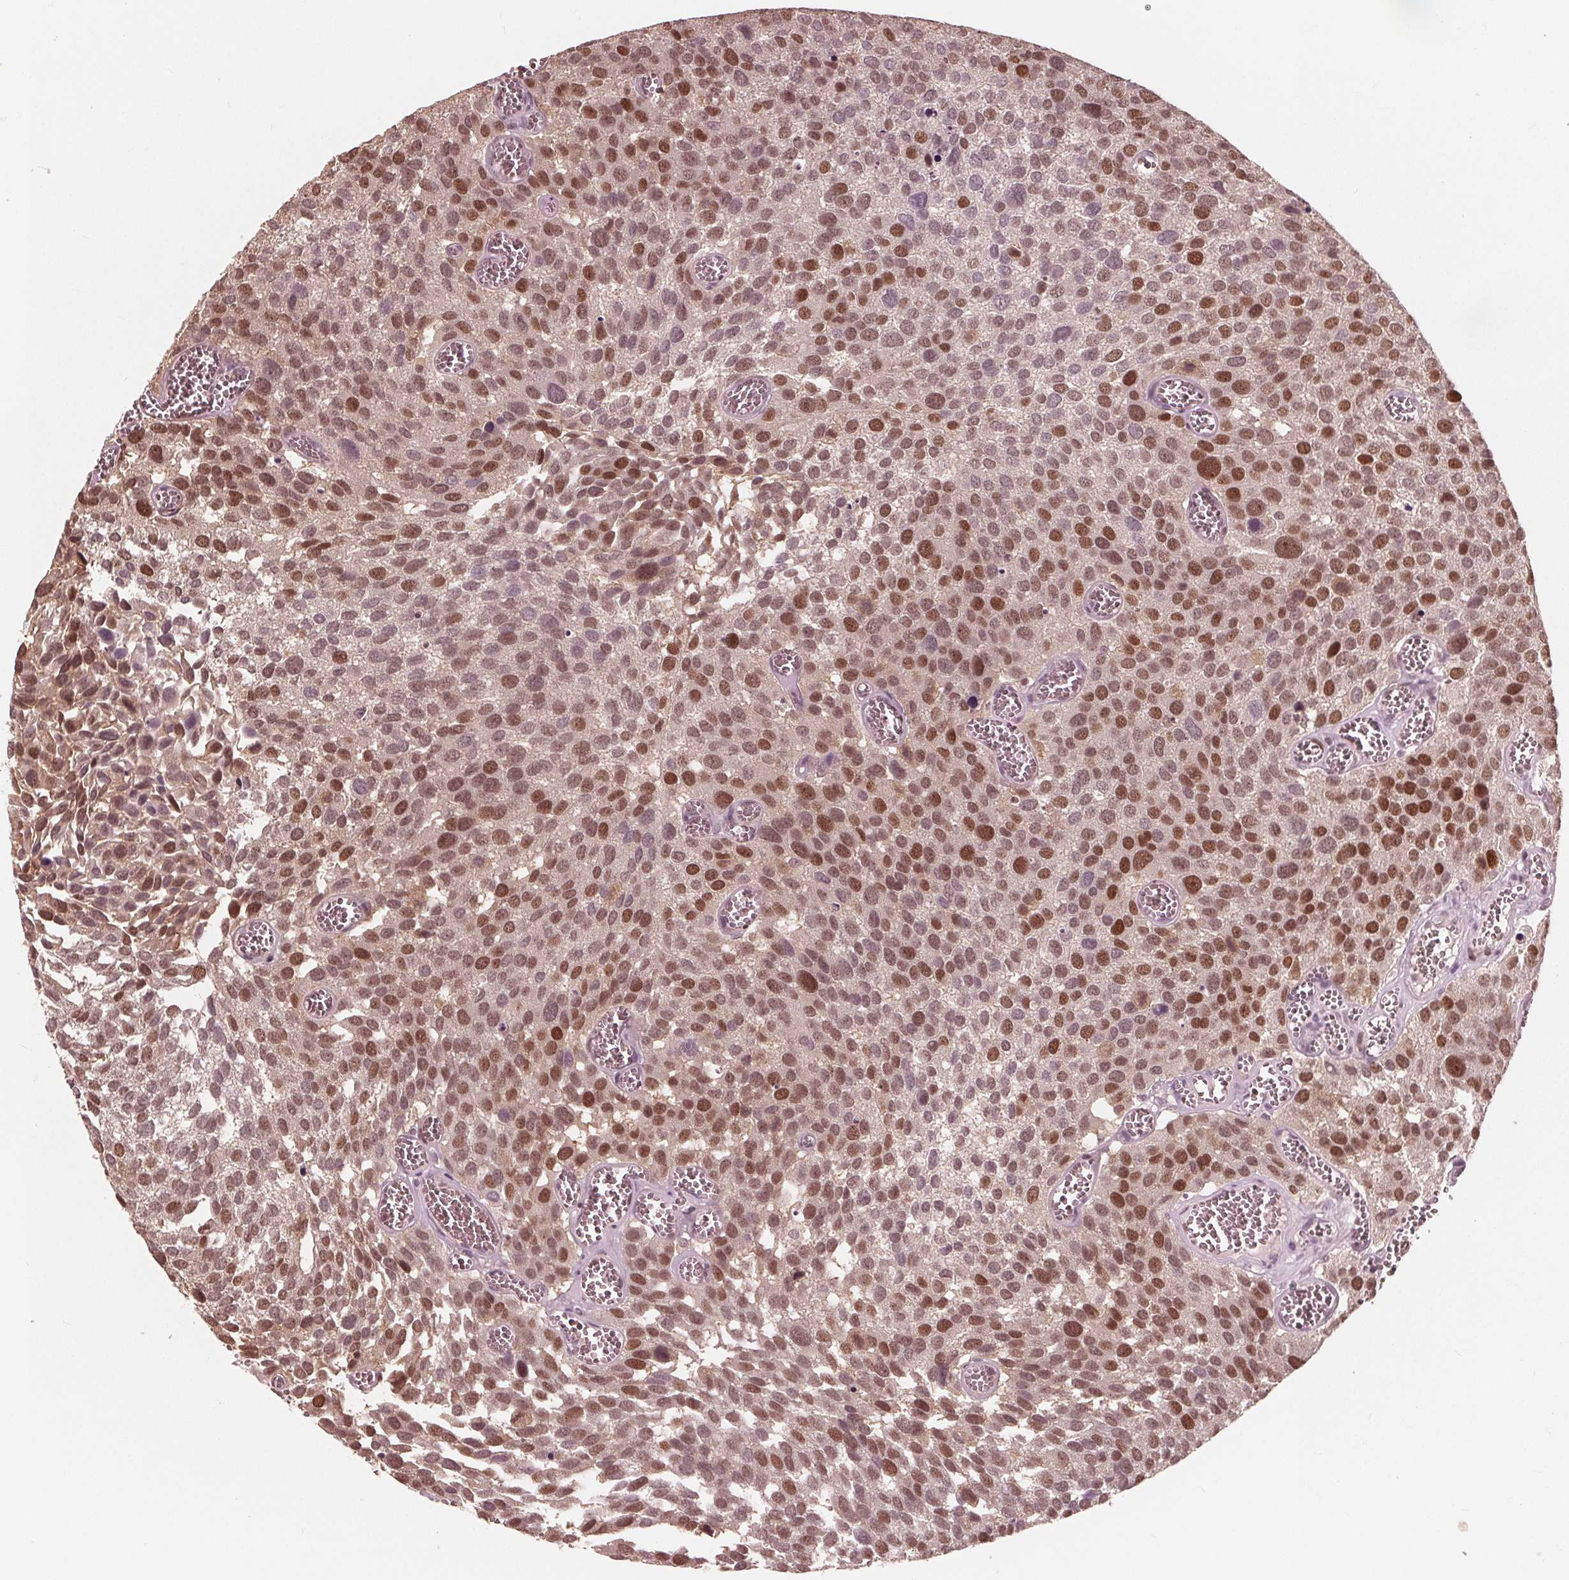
{"staining": {"intensity": "moderate", "quantity": "25%-75%", "location": "nuclear"}, "tissue": "urothelial cancer", "cell_type": "Tumor cells", "image_type": "cancer", "snomed": [{"axis": "morphology", "description": "Urothelial carcinoma, Low grade"}, {"axis": "topography", "description": "Urinary bladder"}], "caption": "Immunohistochemical staining of low-grade urothelial carcinoma displays medium levels of moderate nuclear protein positivity in about 25%-75% of tumor cells.", "gene": "HIRIP3", "patient": {"sex": "female", "age": 69}}